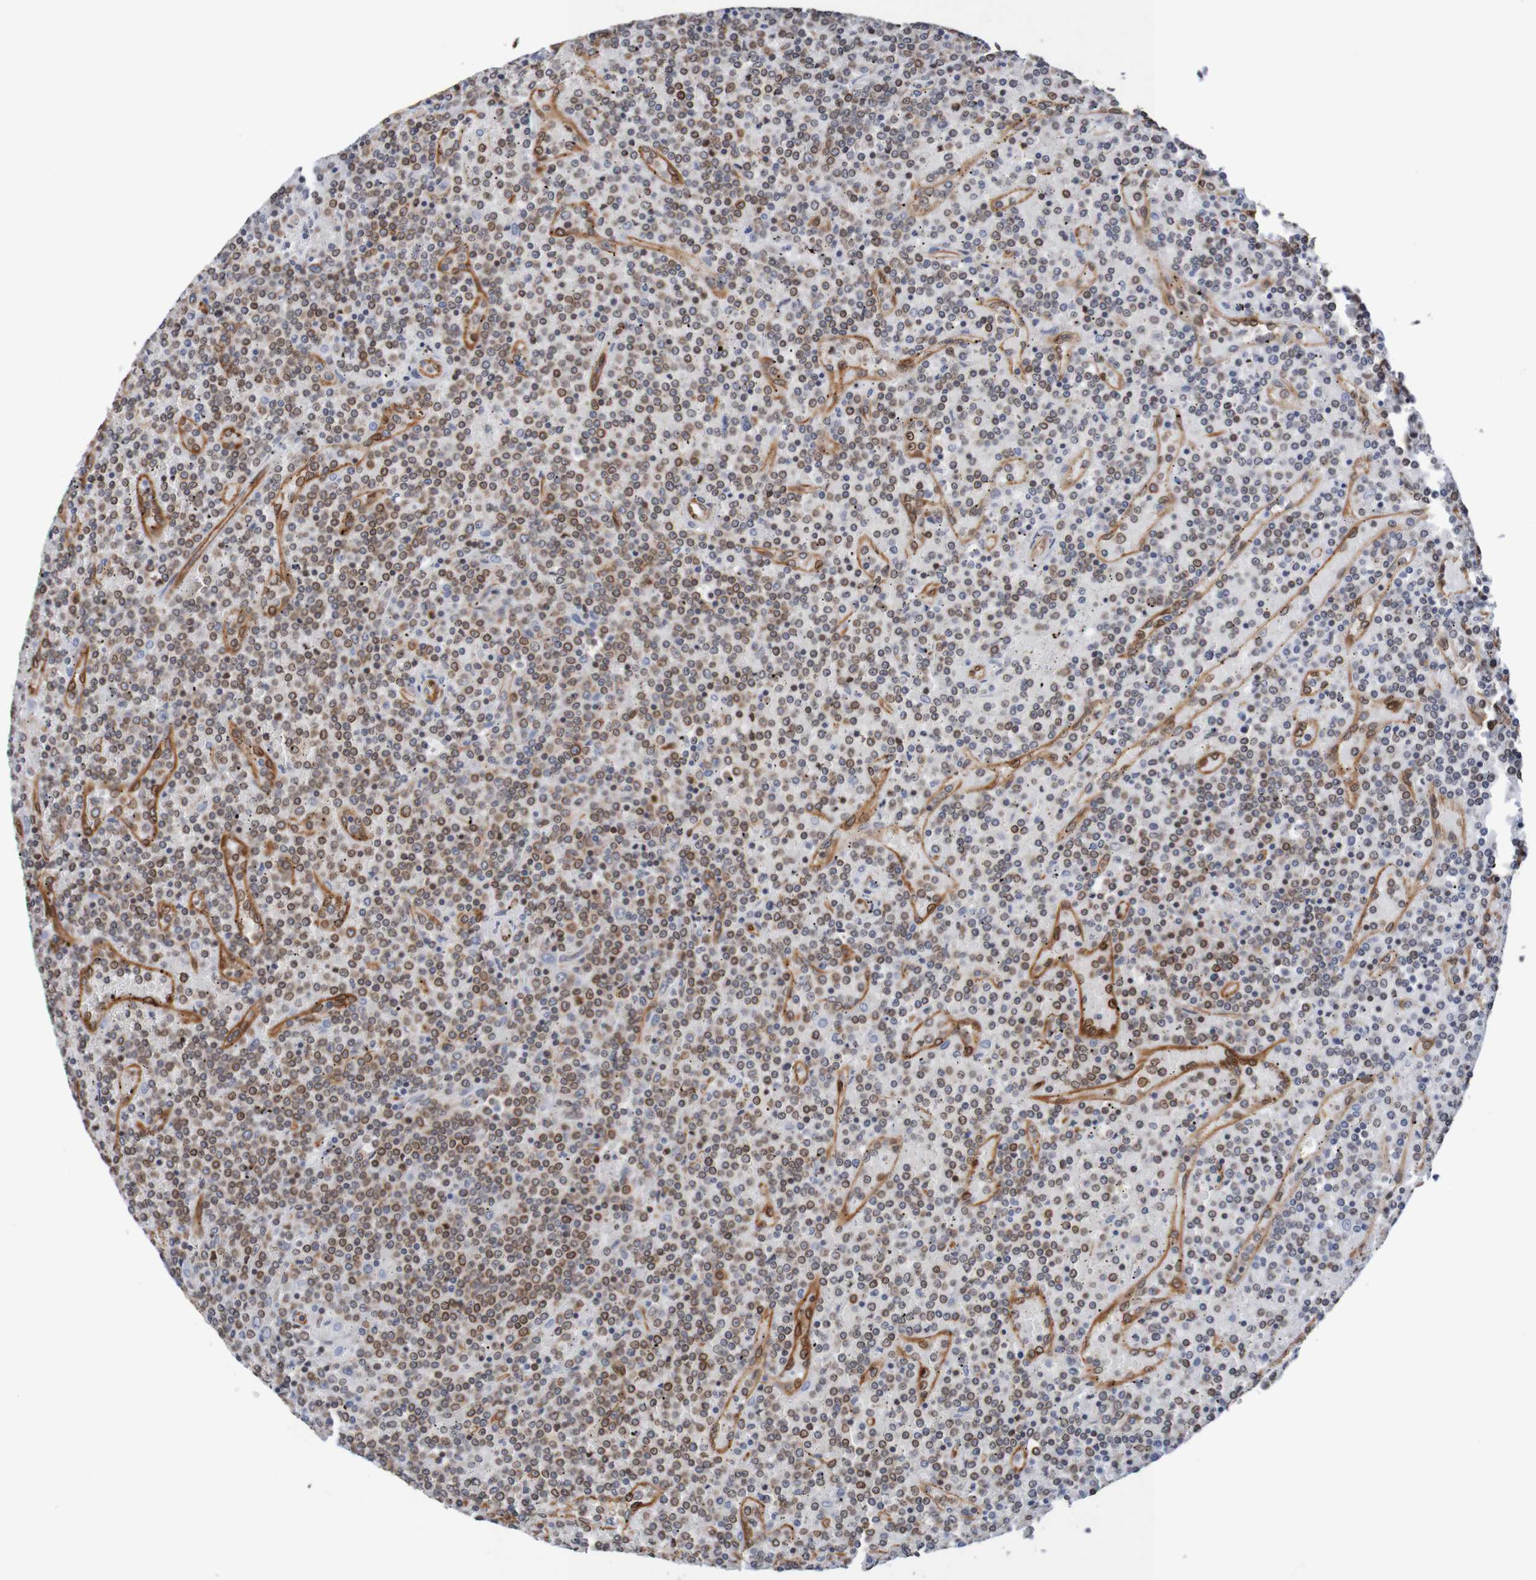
{"staining": {"intensity": "moderate", "quantity": "25%-75%", "location": "cytoplasmic/membranous,nuclear"}, "tissue": "lymphoma", "cell_type": "Tumor cells", "image_type": "cancer", "snomed": [{"axis": "morphology", "description": "Malignant lymphoma, non-Hodgkin's type, Low grade"}, {"axis": "topography", "description": "Spleen"}], "caption": "This image shows IHC staining of human low-grade malignant lymphoma, non-Hodgkin's type, with medium moderate cytoplasmic/membranous and nuclear positivity in about 25%-75% of tumor cells.", "gene": "TMEM109", "patient": {"sex": "female", "age": 19}}